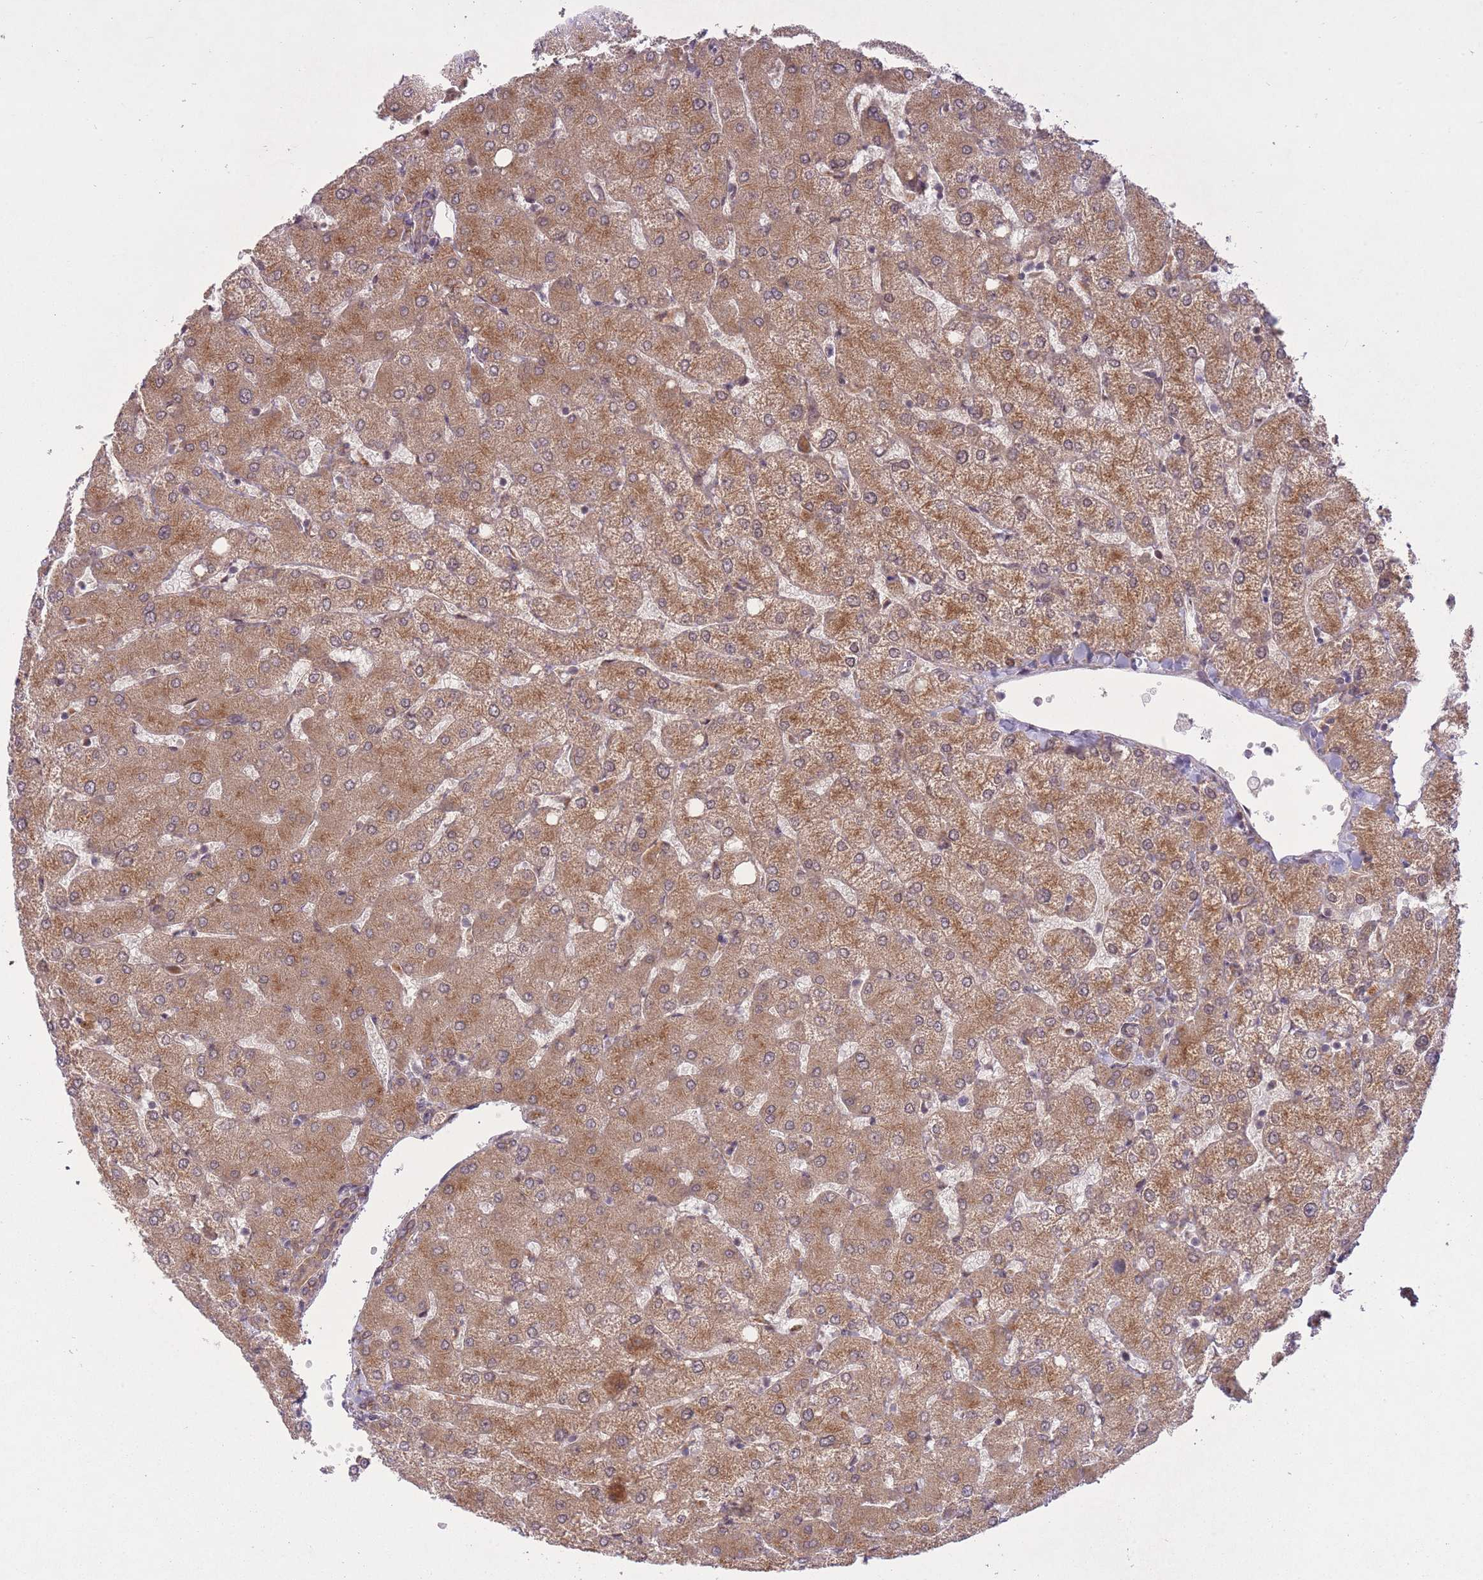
{"staining": {"intensity": "moderate", "quantity": ">75%", "location": "cytoplasmic/membranous"}, "tissue": "liver", "cell_type": "Cholangiocytes", "image_type": "normal", "snomed": [{"axis": "morphology", "description": "Normal tissue, NOS"}, {"axis": "topography", "description": "Liver"}], "caption": "High-magnification brightfield microscopy of normal liver stained with DAB (brown) and counterstained with hematoxylin (blue). cholangiocytes exhibit moderate cytoplasmic/membranous expression is appreciated in approximately>75% of cells. The staining was performed using DAB (3,3'-diaminobenzidine) to visualize the protein expression in brown, while the nuclei were stained in blue with hematoxylin (Magnification: 20x).", "gene": "ZNF391", "patient": {"sex": "female", "age": 54}}